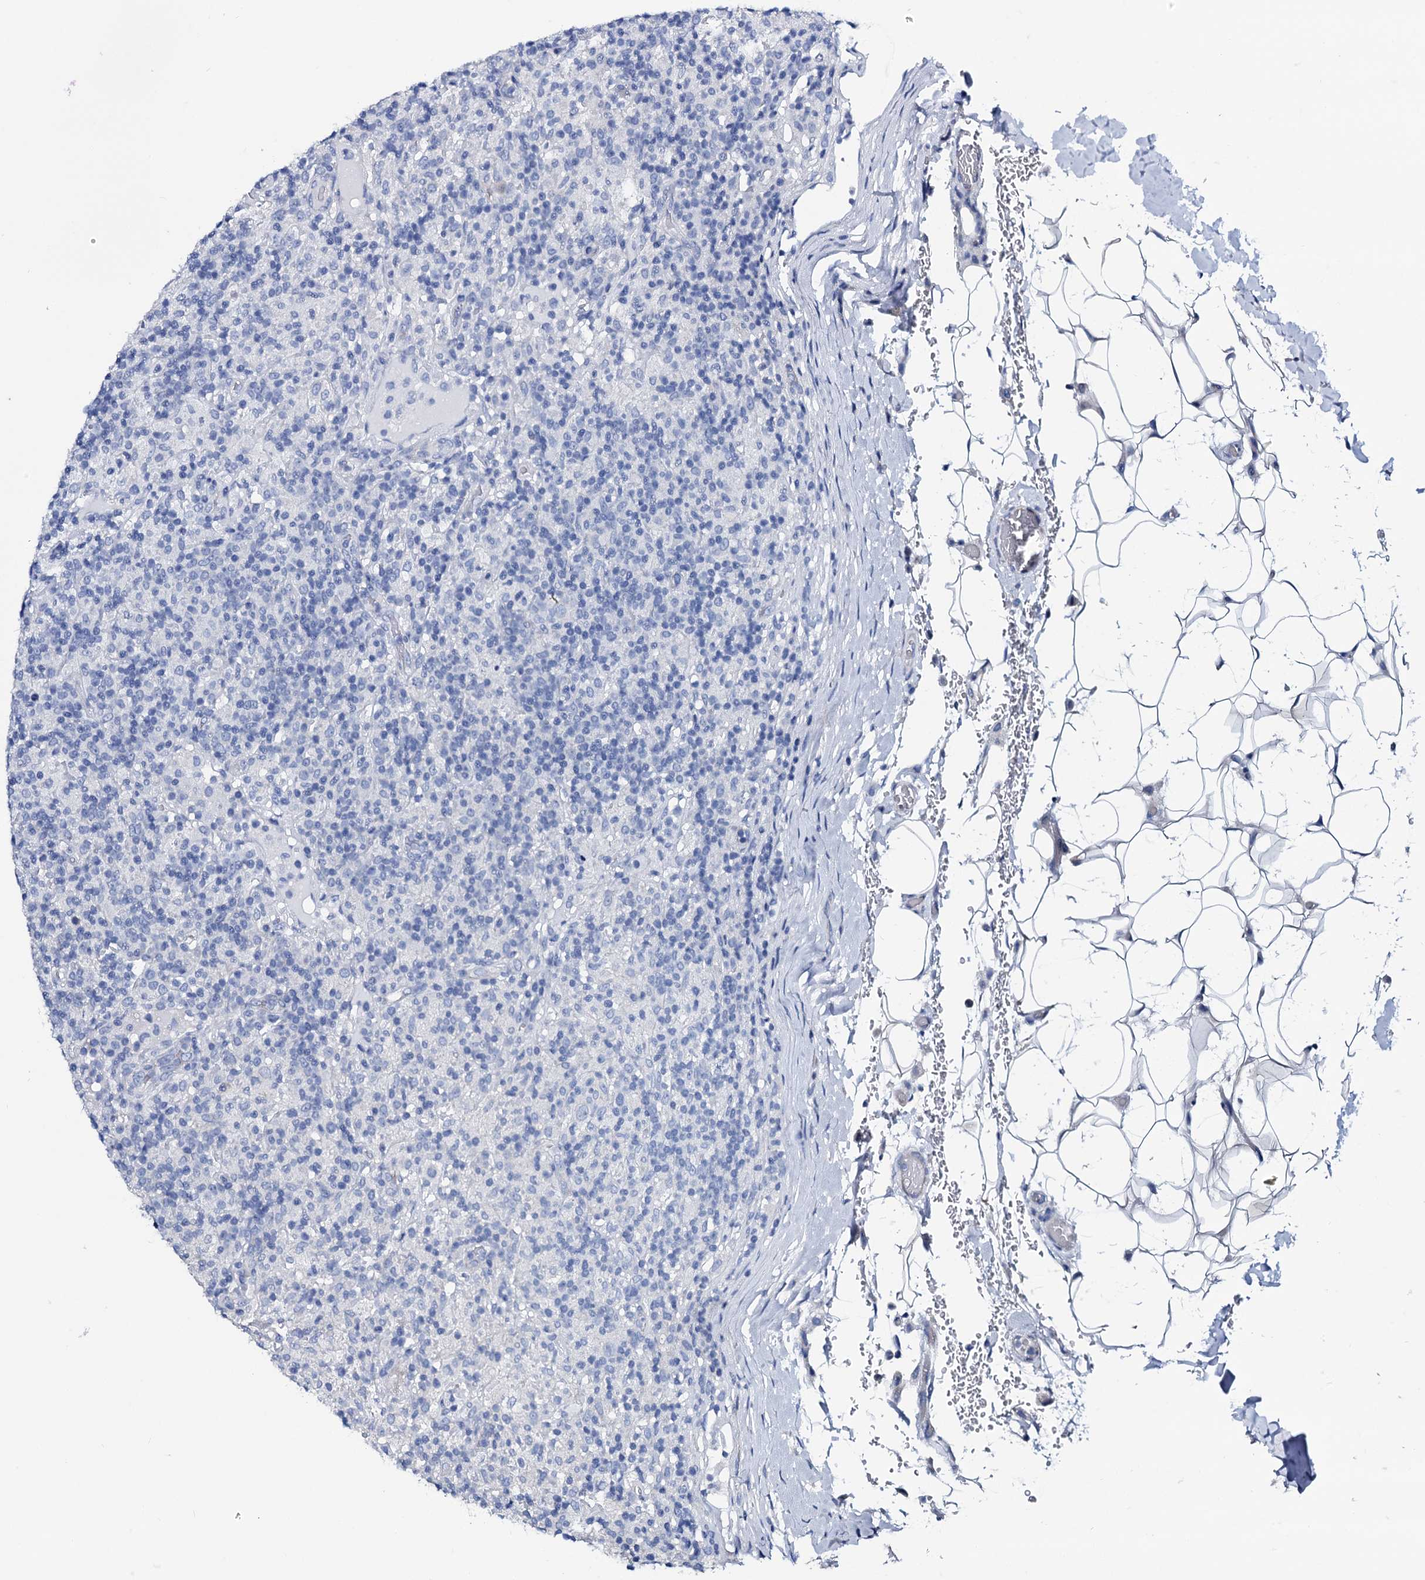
{"staining": {"intensity": "negative", "quantity": "none", "location": "none"}, "tissue": "lymphoma", "cell_type": "Tumor cells", "image_type": "cancer", "snomed": [{"axis": "morphology", "description": "Hodgkin's disease, NOS"}, {"axis": "topography", "description": "Lymph node"}], "caption": "DAB (3,3'-diaminobenzidine) immunohistochemical staining of Hodgkin's disease demonstrates no significant staining in tumor cells.", "gene": "GYS2", "patient": {"sex": "male", "age": 70}}